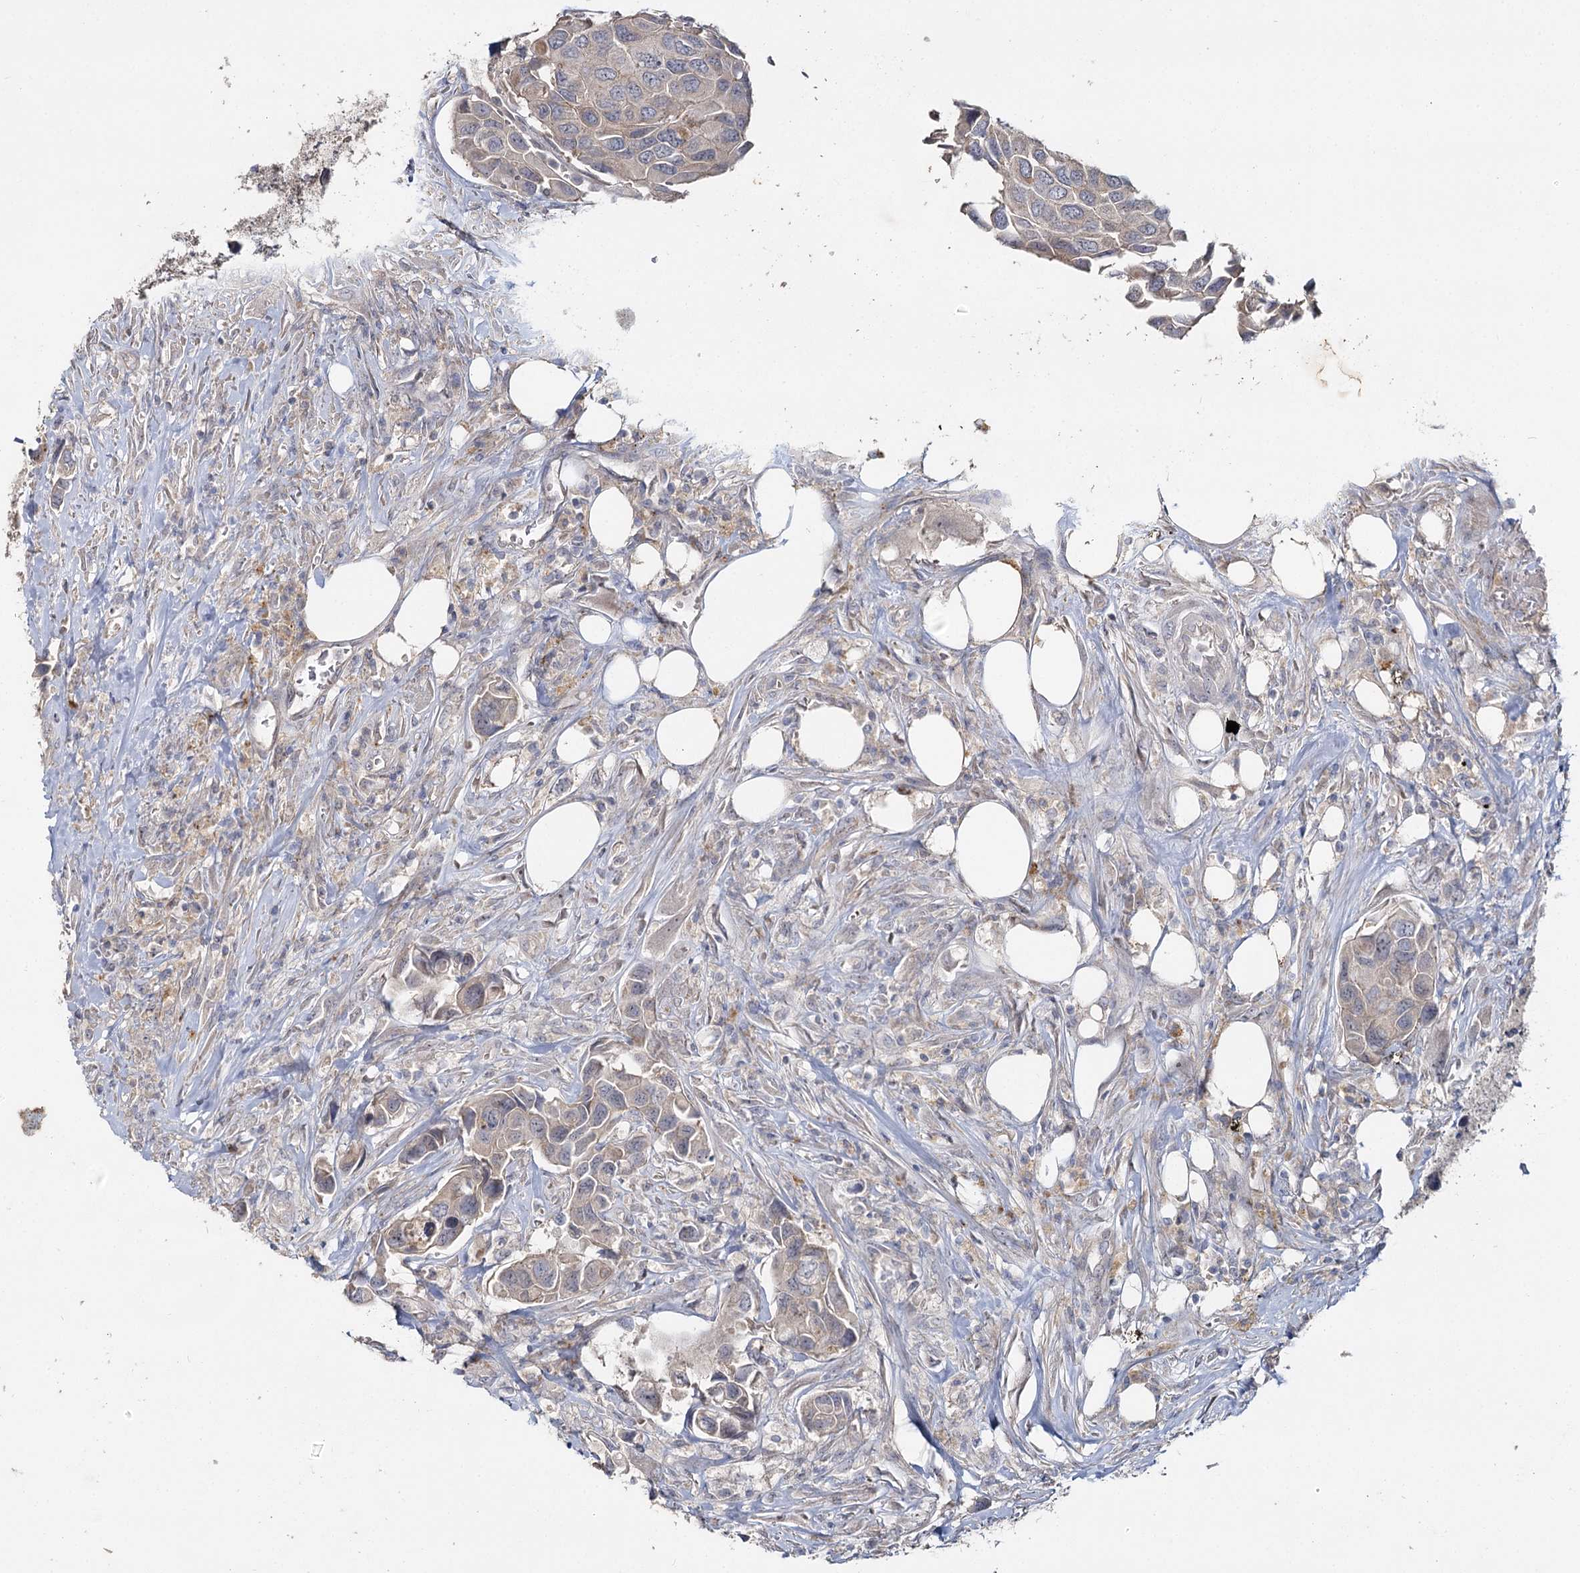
{"staining": {"intensity": "negative", "quantity": "none", "location": "none"}, "tissue": "urothelial cancer", "cell_type": "Tumor cells", "image_type": "cancer", "snomed": [{"axis": "morphology", "description": "Urothelial carcinoma, High grade"}, {"axis": "topography", "description": "Urinary bladder"}], "caption": "This image is of urothelial carcinoma (high-grade) stained with immunohistochemistry to label a protein in brown with the nuclei are counter-stained blue. There is no positivity in tumor cells.", "gene": "ANGPTL5", "patient": {"sex": "male", "age": 74}}